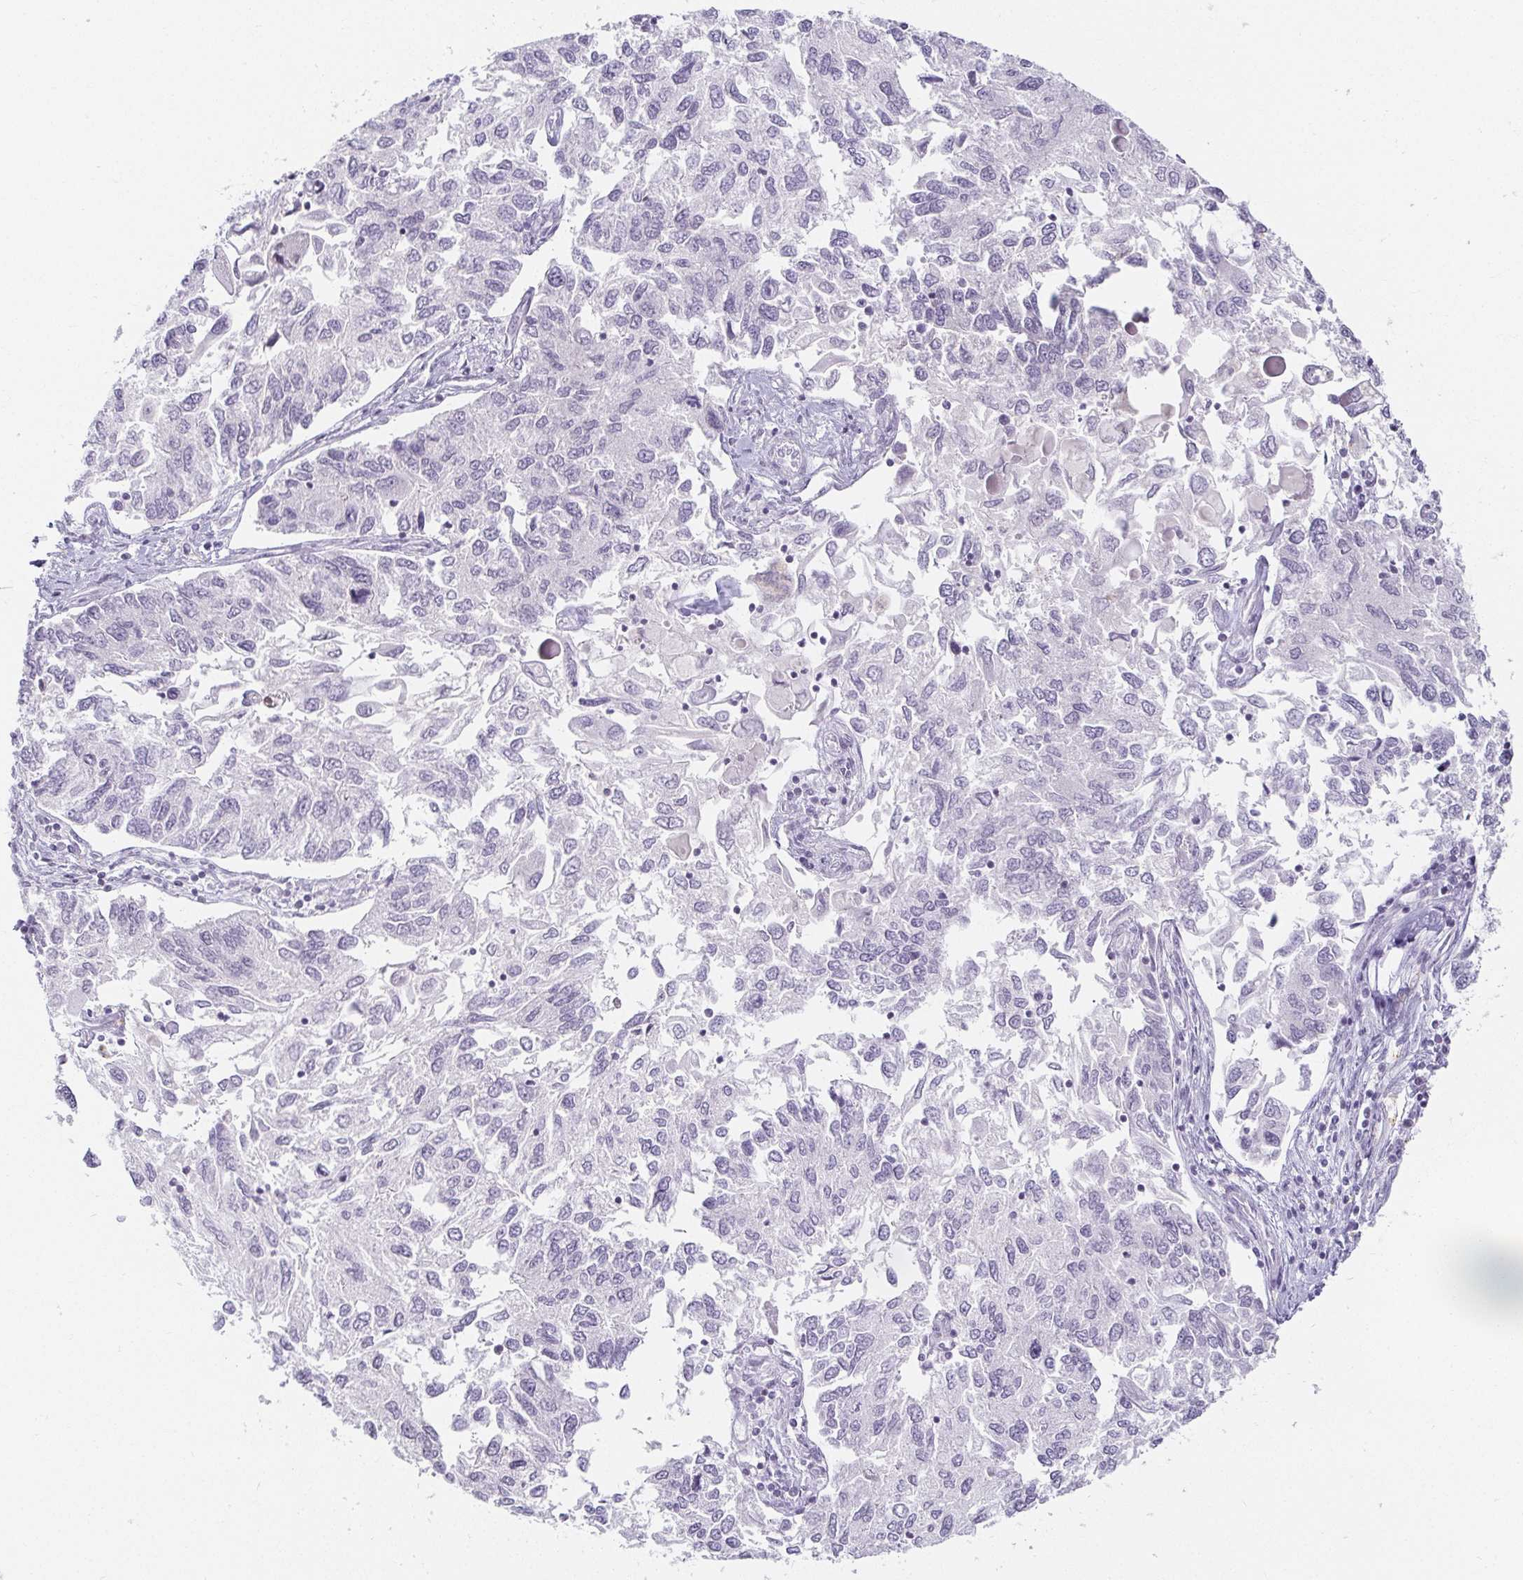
{"staining": {"intensity": "negative", "quantity": "none", "location": "none"}, "tissue": "endometrial cancer", "cell_type": "Tumor cells", "image_type": "cancer", "snomed": [{"axis": "morphology", "description": "Carcinoma, NOS"}, {"axis": "topography", "description": "Uterus"}], "caption": "DAB immunohistochemical staining of human endometrial carcinoma exhibits no significant staining in tumor cells.", "gene": "ACAN", "patient": {"sex": "female", "age": 76}}